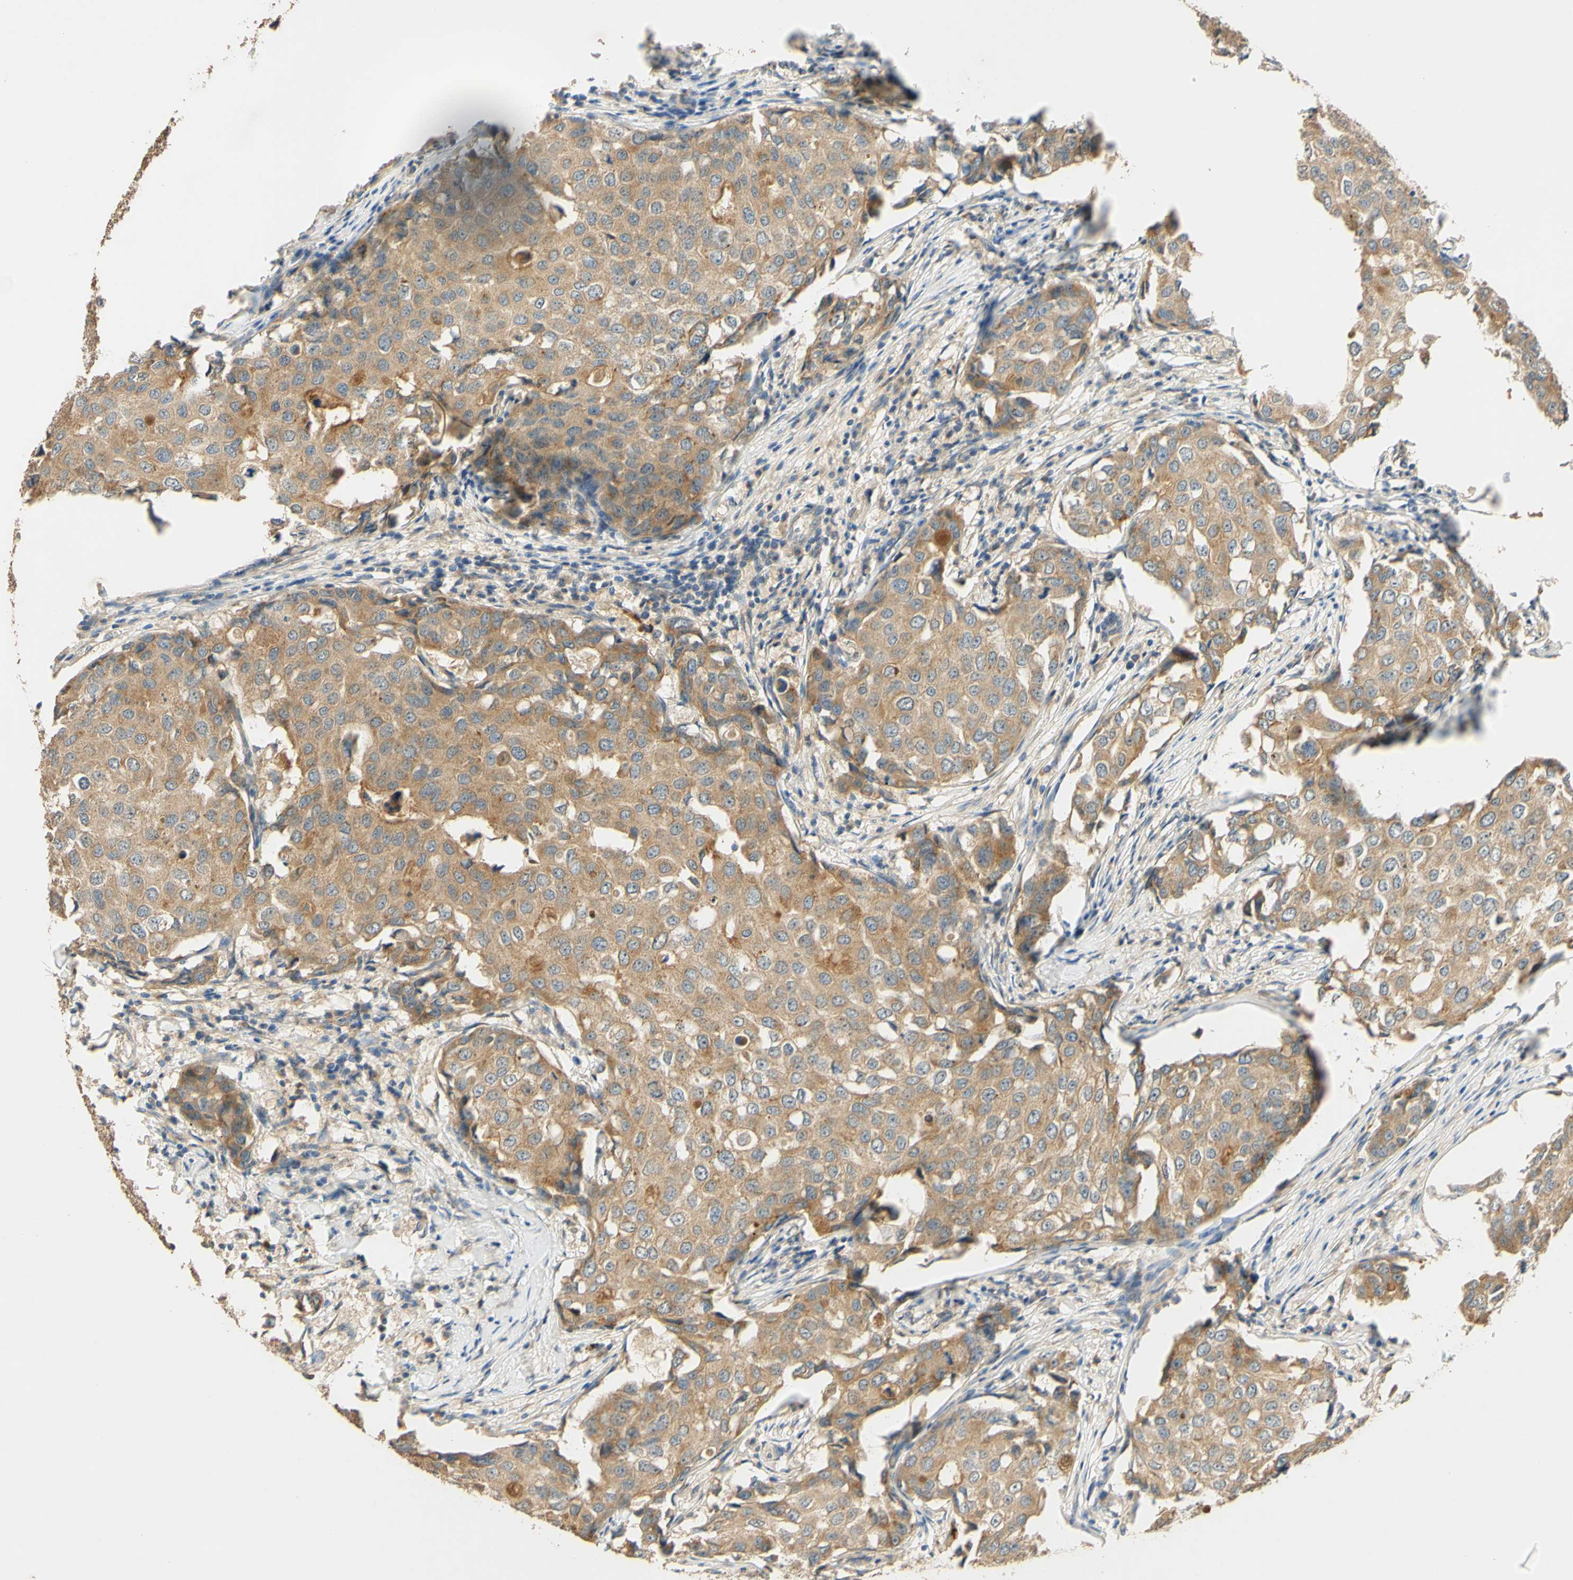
{"staining": {"intensity": "moderate", "quantity": ">75%", "location": "cytoplasmic/membranous"}, "tissue": "breast cancer", "cell_type": "Tumor cells", "image_type": "cancer", "snomed": [{"axis": "morphology", "description": "Duct carcinoma"}, {"axis": "topography", "description": "Breast"}], "caption": "Breast cancer tissue shows moderate cytoplasmic/membranous staining in approximately >75% of tumor cells, visualized by immunohistochemistry.", "gene": "ENTREP2", "patient": {"sex": "female", "age": 27}}